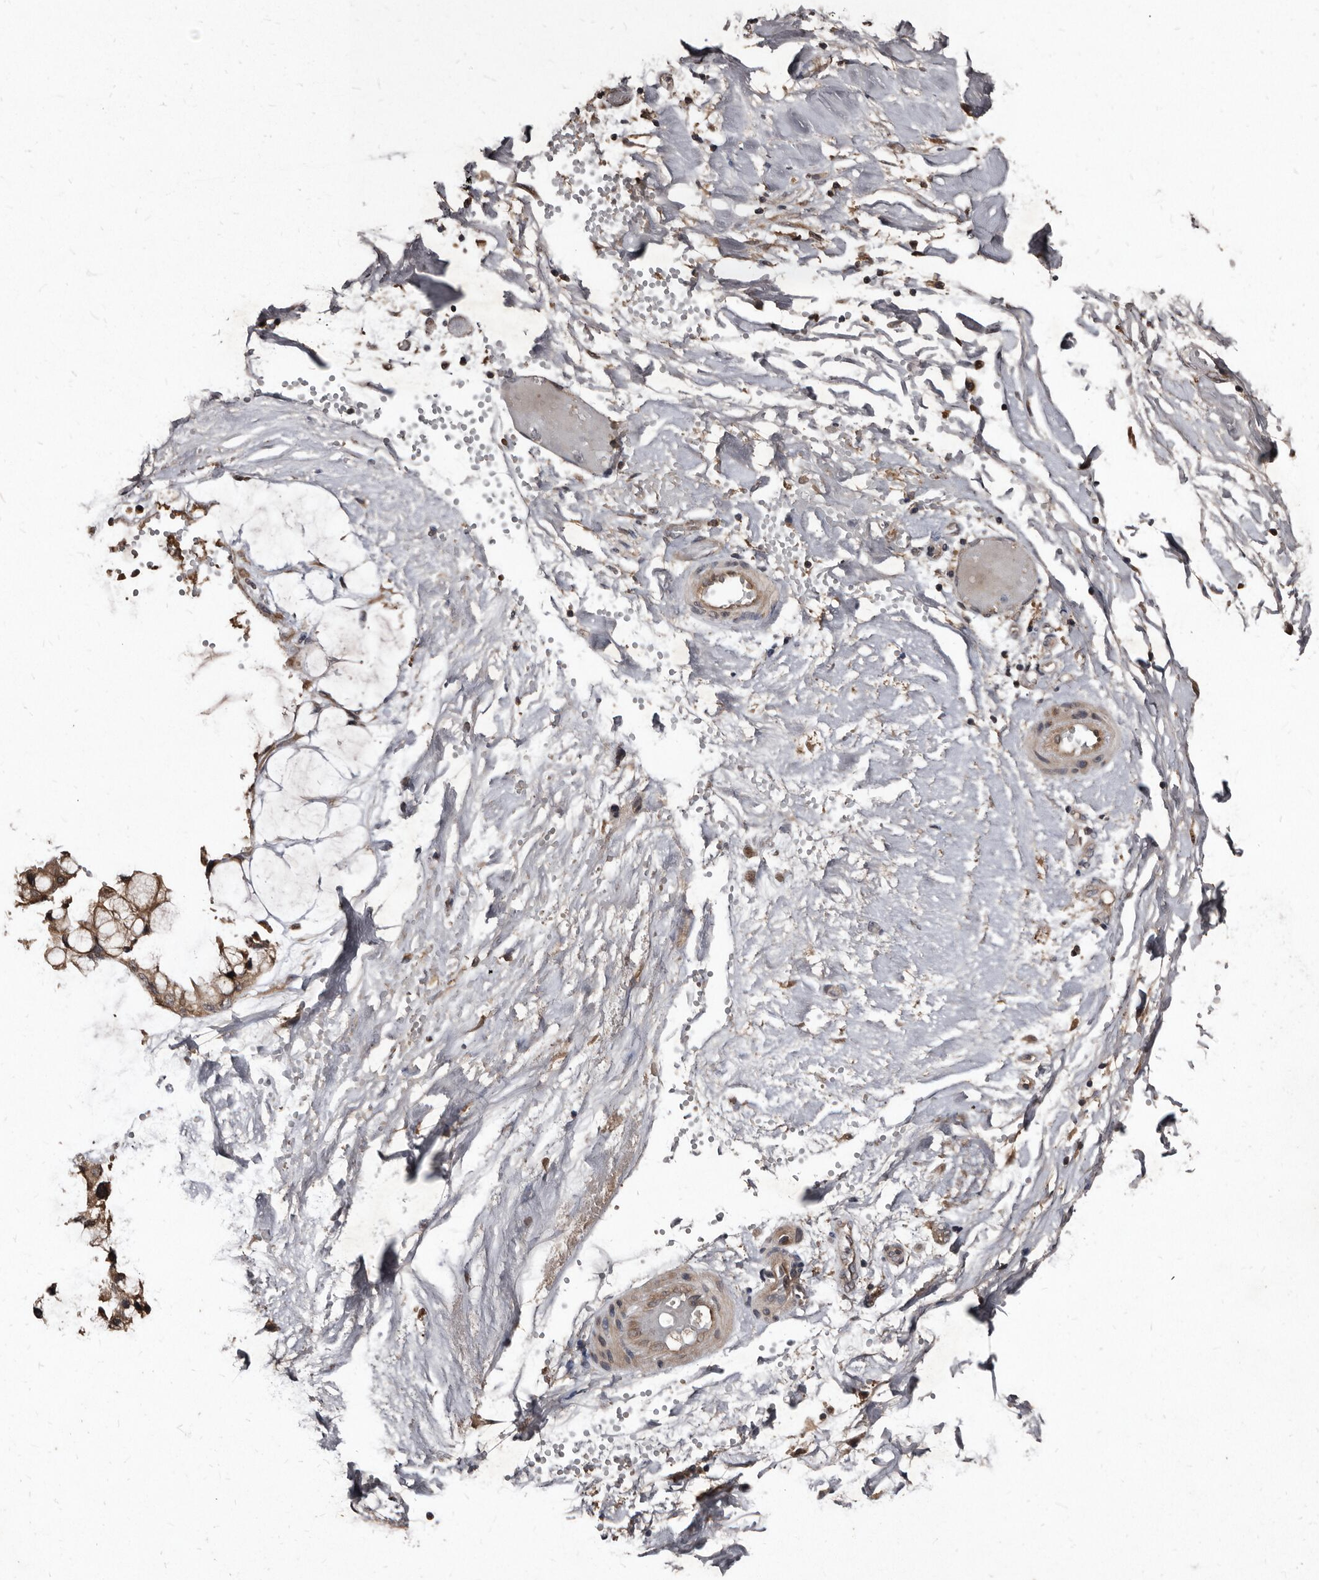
{"staining": {"intensity": "moderate", "quantity": ">75%", "location": "cytoplasmic/membranous"}, "tissue": "ovarian cancer", "cell_type": "Tumor cells", "image_type": "cancer", "snomed": [{"axis": "morphology", "description": "Cystadenocarcinoma, mucinous, NOS"}, {"axis": "topography", "description": "Ovary"}], "caption": "Protein expression analysis of human mucinous cystadenocarcinoma (ovarian) reveals moderate cytoplasmic/membranous positivity in about >75% of tumor cells. The staining is performed using DAB brown chromogen to label protein expression. The nuclei are counter-stained blue using hematoxylin.", "gene": "PMVK", "patient": {"sex": "female", "age": 39}}